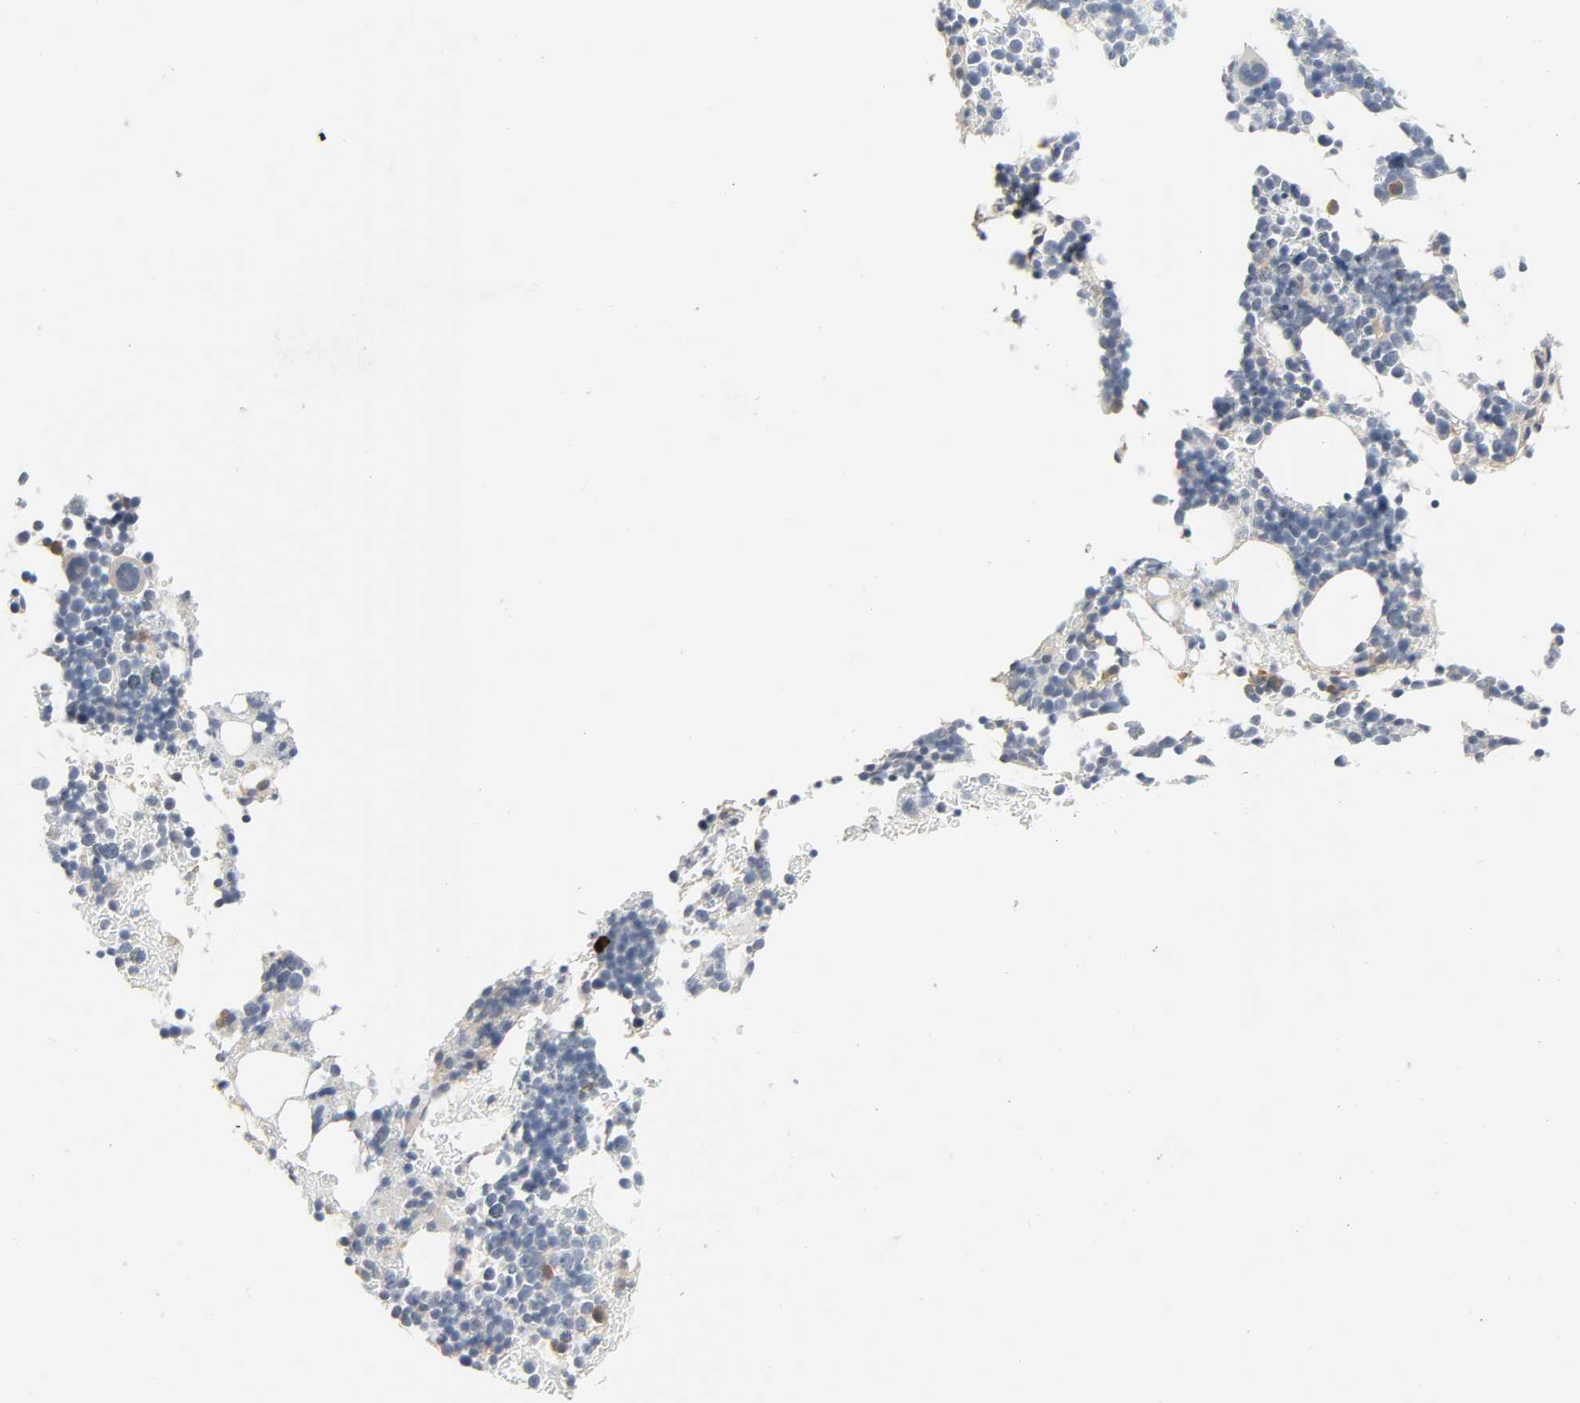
{"staining": {"intensity": "strong", "quantity": "<25%", "location": "cytoplasmic/membranous"}, "tissue": "bone marrow", "cell_type": "Hematopoietic cells", "image_type": "normal", "snomed": [{"axis": "morphology", "description": "Normal tissue, NOS"}, {"axis": "topography", "description": "Bone marrow"}], "caption": "Immunohistochemistry (IHC) micrograph of unremarkable bone marrow: bone marrow stained using immunohistochemistry (IHC) shows medium levels of strong protein expression localized specifically in the cytoplasmic/membranous of hematopoietic cells, appearing as a cytoplasmic/membranous brown color.", "gene": "LIMCH1", "patient": {"sex": "male", "age": 17}}